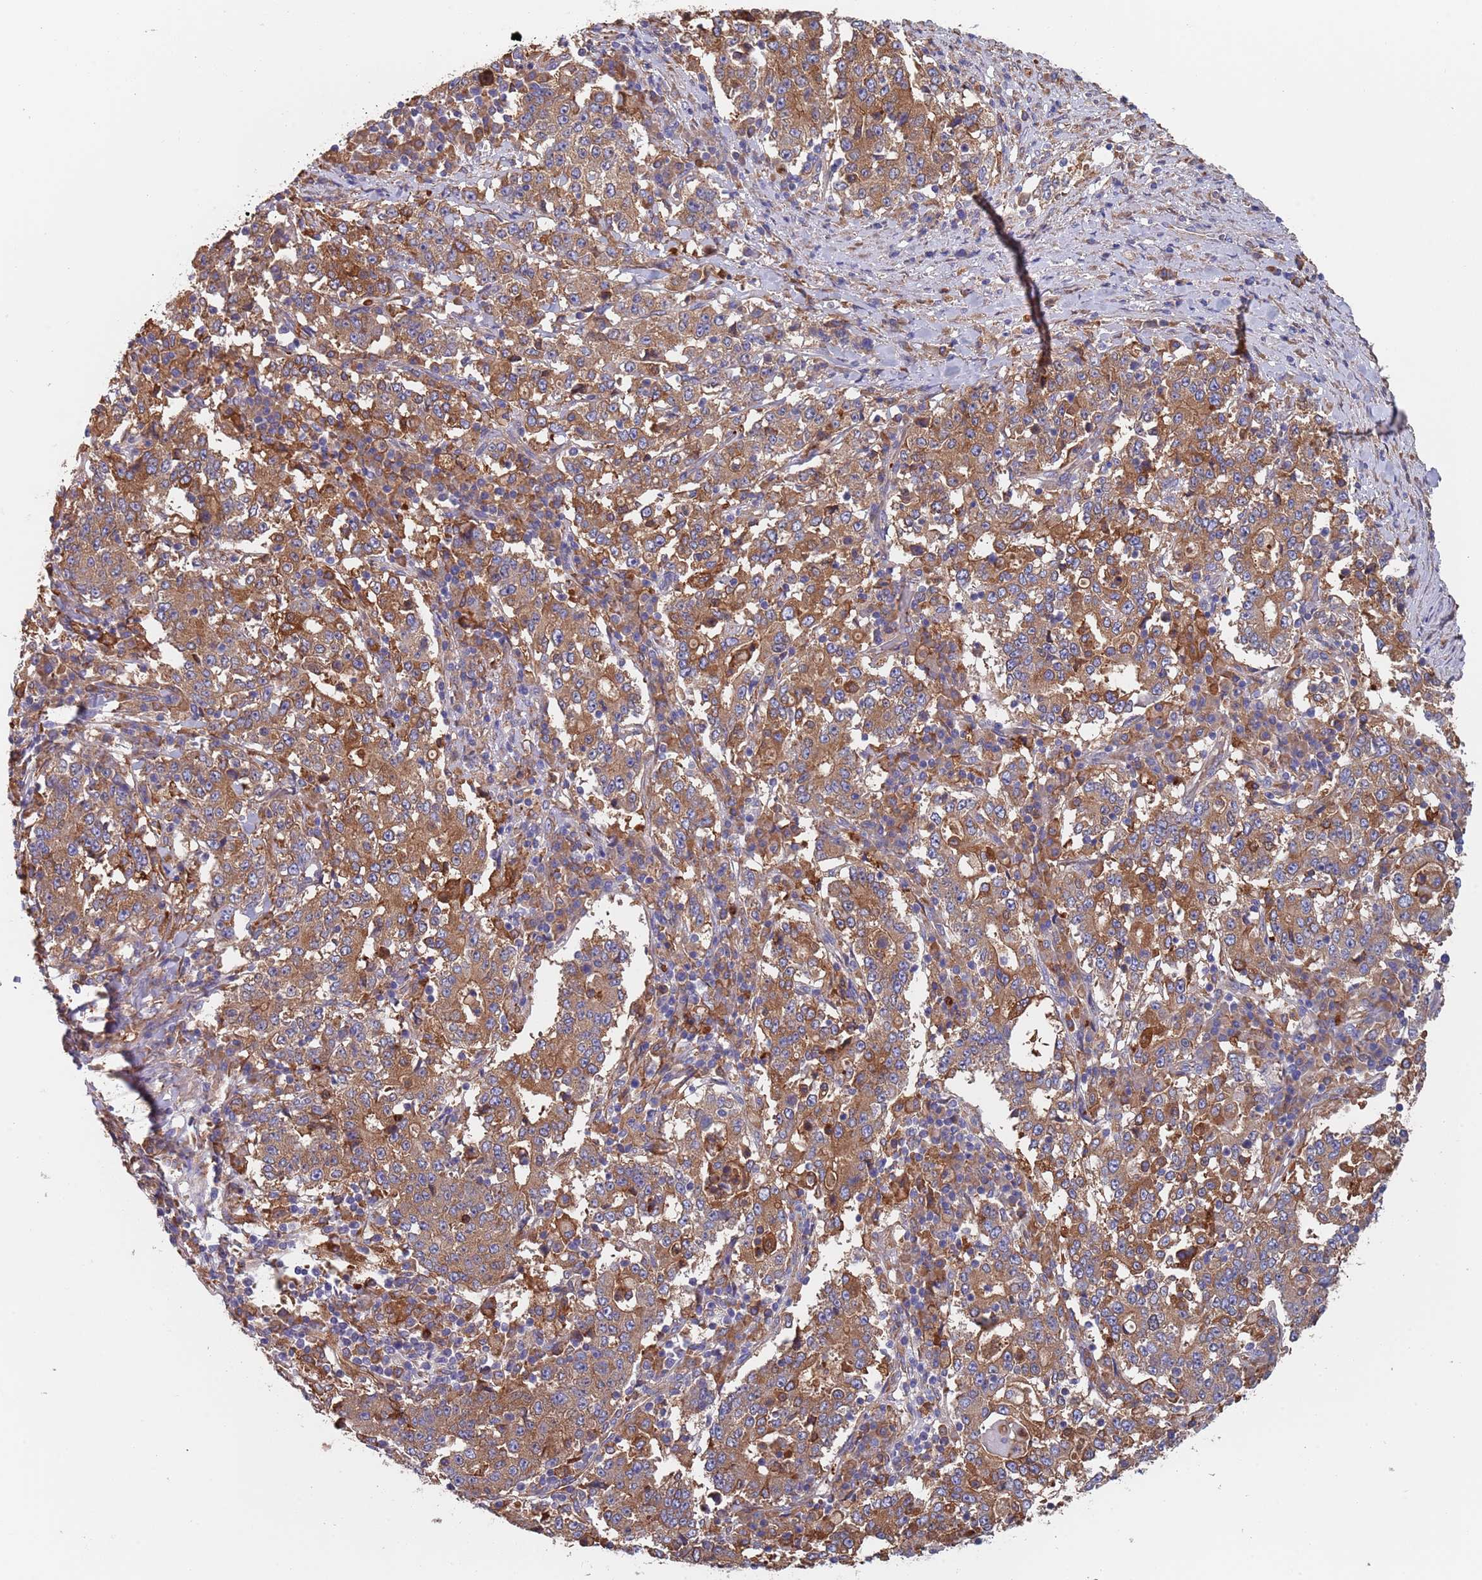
{"staining": {"intensity": "moderate", "quantity": ">75%", "location": "cytoplasmic/membranous"}, "tissue": "stomach cancer", "cell_type": "Tumor cells", "image_type": "cancer", "snomed": [{"axis": "morphology", "description": "Adenocarcinoma, NOS"}, {"axis": "topography", "description": "Stomach"}], "caption": "Immunohistochemistry (IHC) (DAB) staining of human stomach adenocarcinoma demonstrates moderate cytoplasmic/membranous protein expression in about >75% of tumor cells.", "gene": "DCUN1D3", "patient": {"sex": "male", "age": 59}}